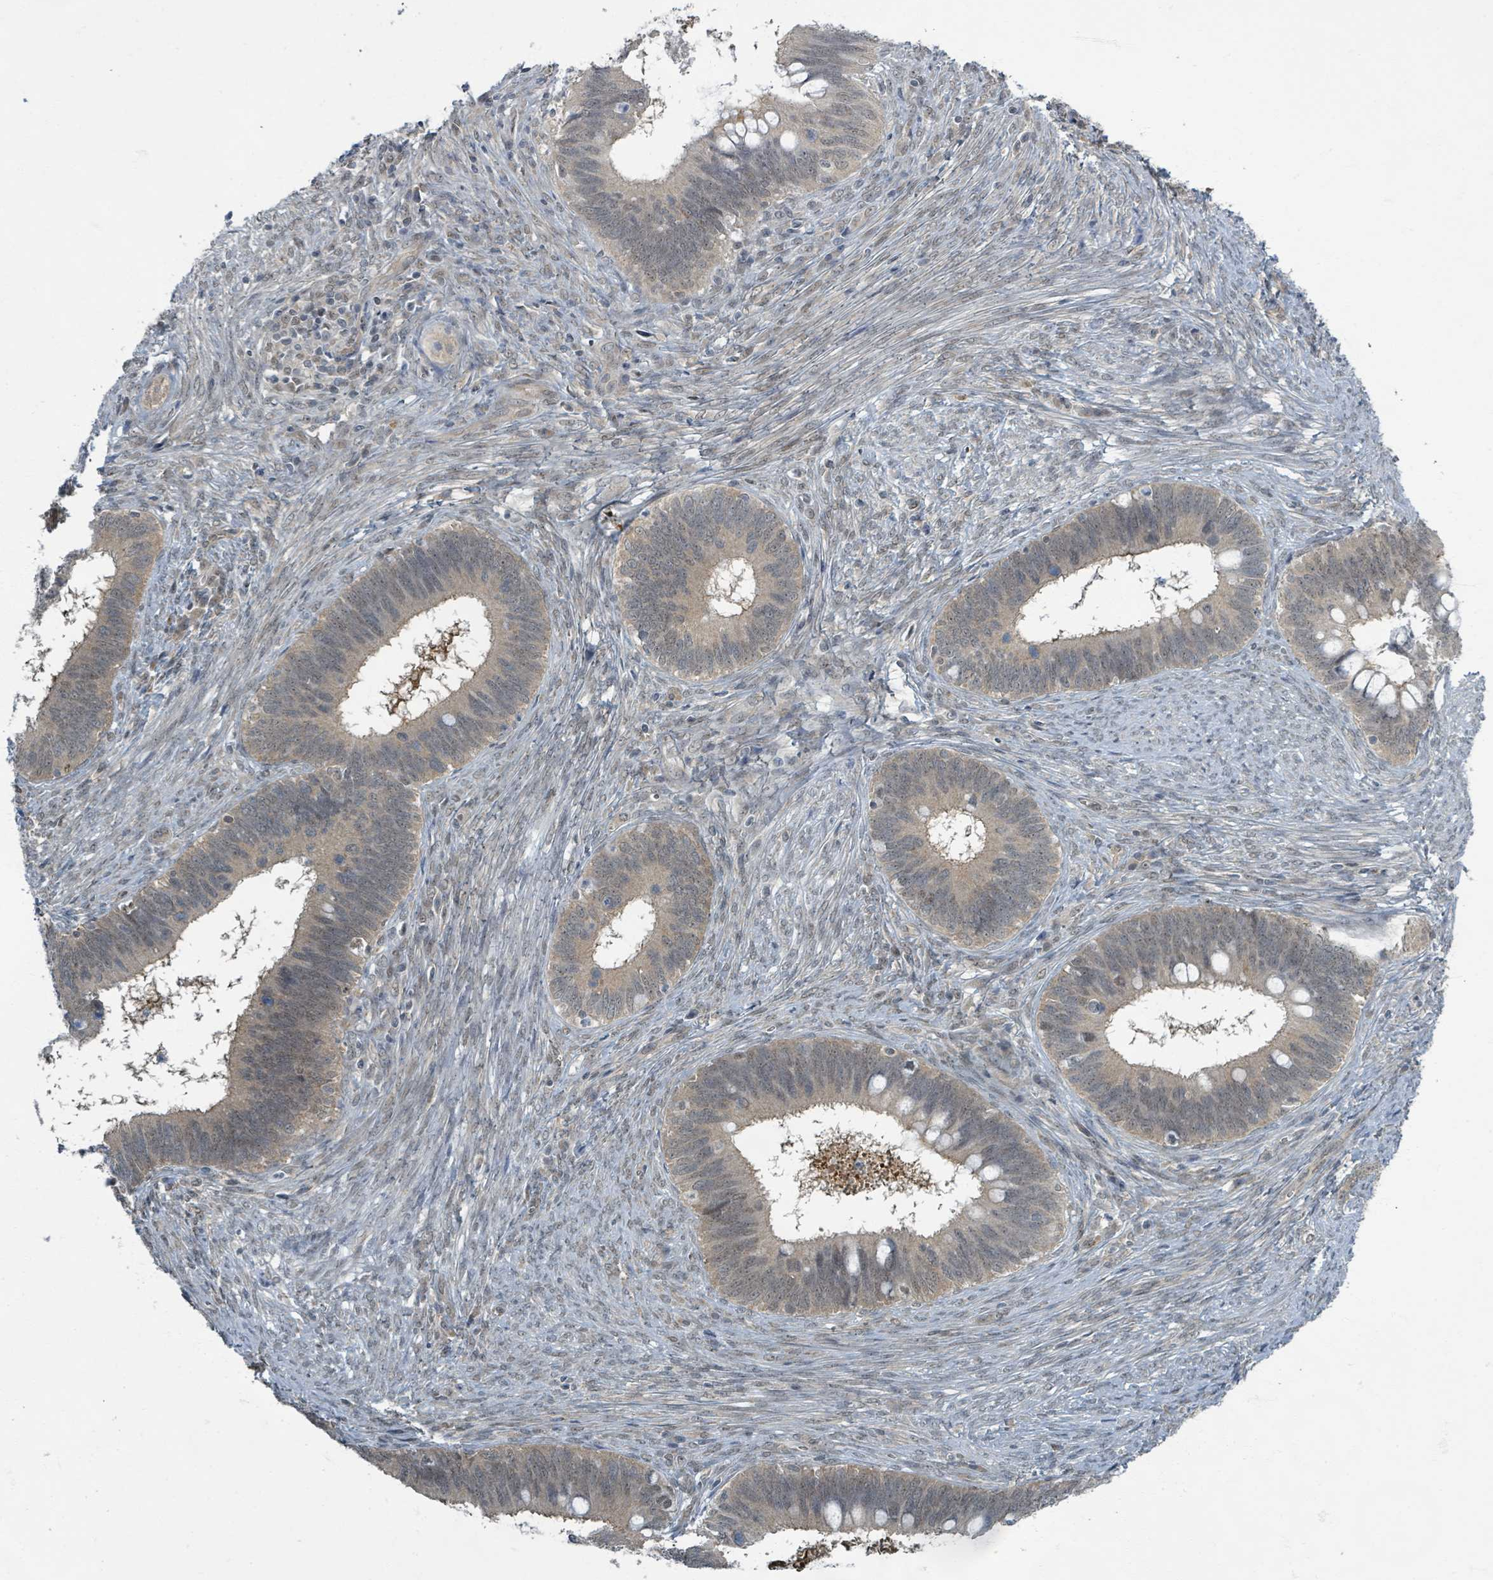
{"staining": {"intensity": "weak", "quantity": "<25%", "location": "nuclear"}, "tissue": "cervical cancer", "cell_type": "Tumor cells", "image_type": "cancer", "snomed": [{"axis": "morphology", "description": "Adenocarcinoma, NOS"}, {"axis": "topography", "description": "Cervix"}], "caption": "This is a photomicrograph of IHC staining of adenocarcinoma (cervical), which shows no expression in tumor cells.", "gene": "INTS15", "patient": {"sex": "female", "age": 42}}